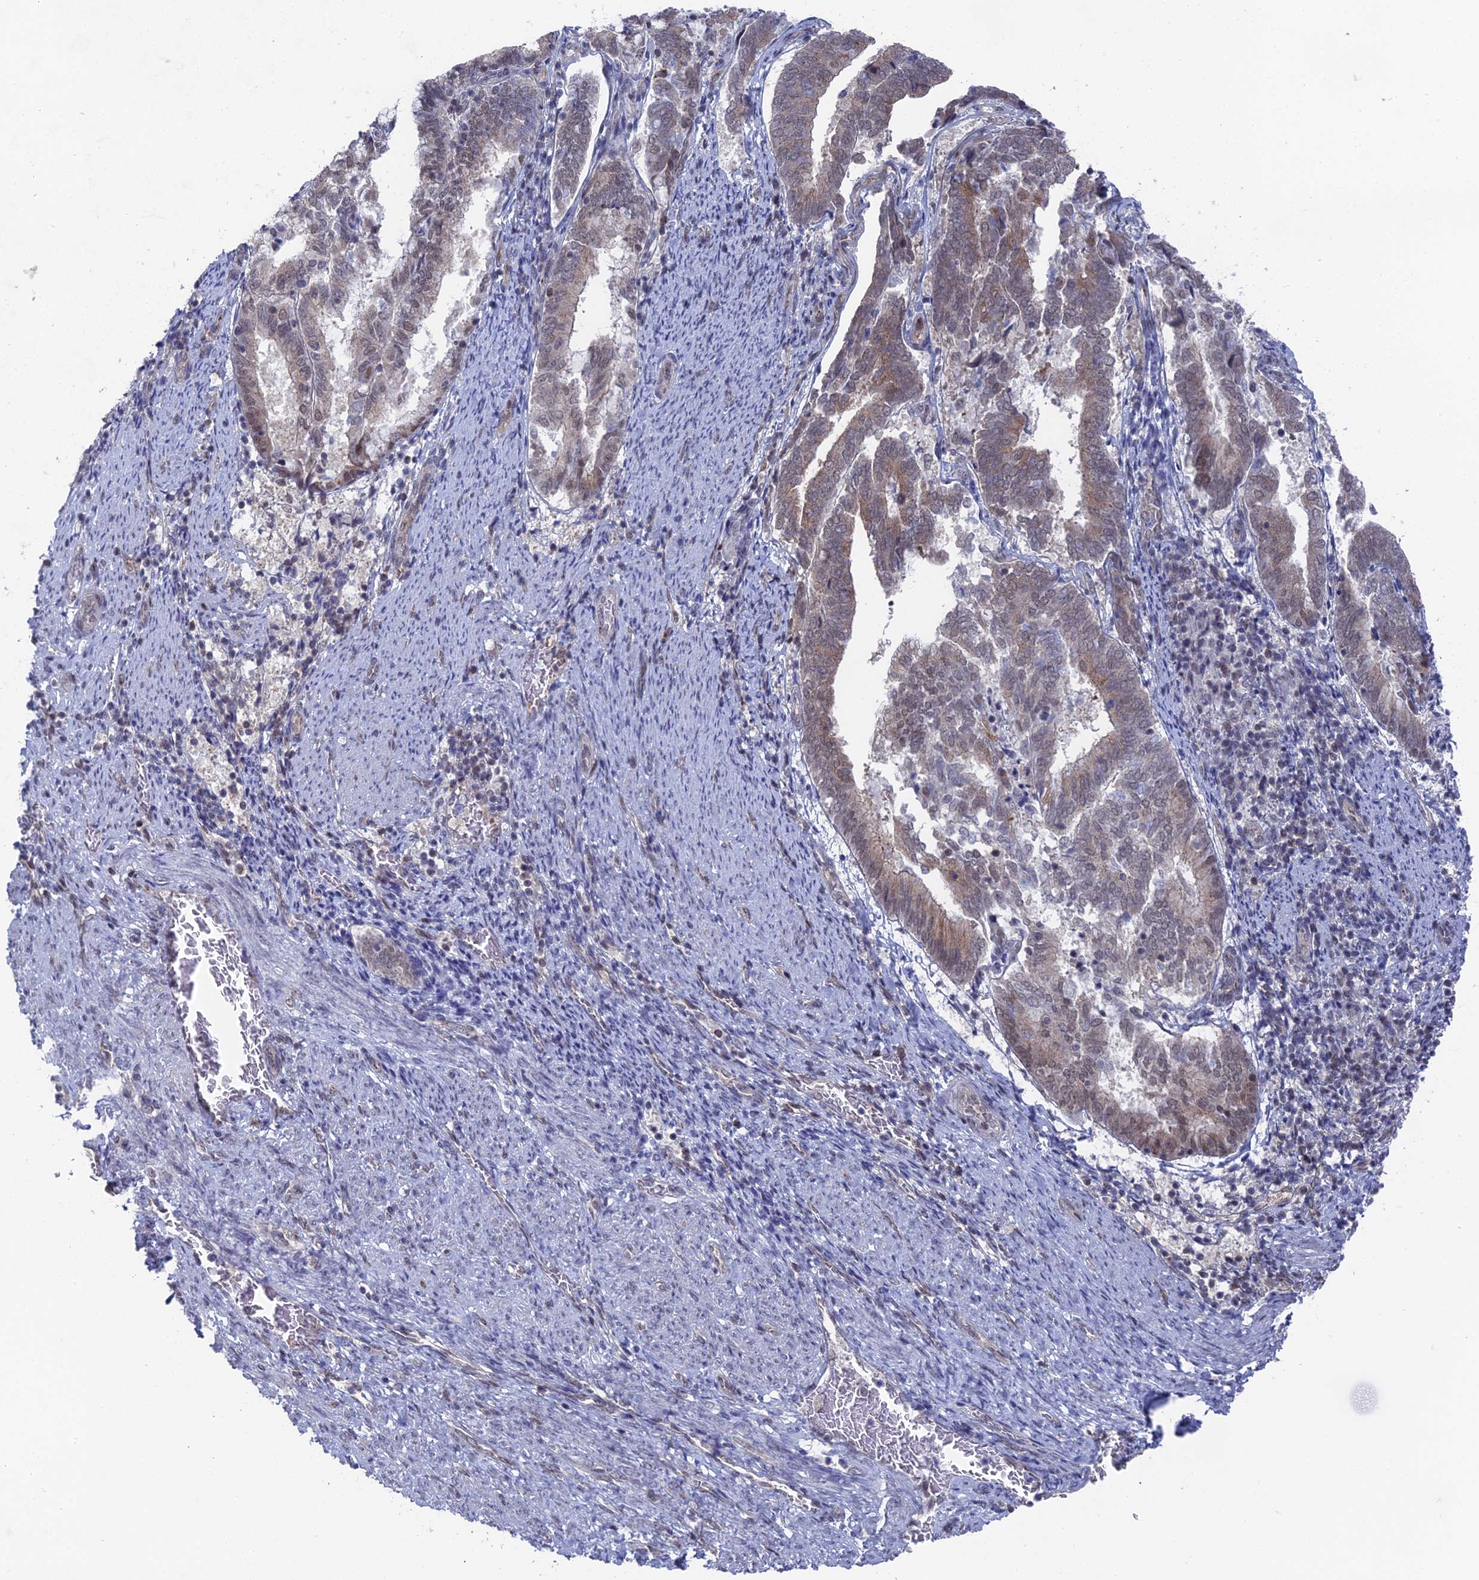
{"staining": {"intensity": "moderate", "quantity": "25%-75%", "location": "cytoplasmic/membranous,nuclear"}, "tissue": "endometrial cancer", "cell_type": "Tumor cells", "image_type": "cancer", "snomed": [{"axis": "morphology", "description": "Adenocarcinoma, NOS"}, {"axis": "topography", "description": "Endometrium"}], "caption": "Approximately 25%-75% of tumor cells in human endometrial cancer (adenocarcinoma) show moderate cytoplasmic/membranous and nuclear protein expression as visualized by brown immunohistochemical staining.", "gene": "FHIP2A", "patient": {"sex": "female", "age": 80}}